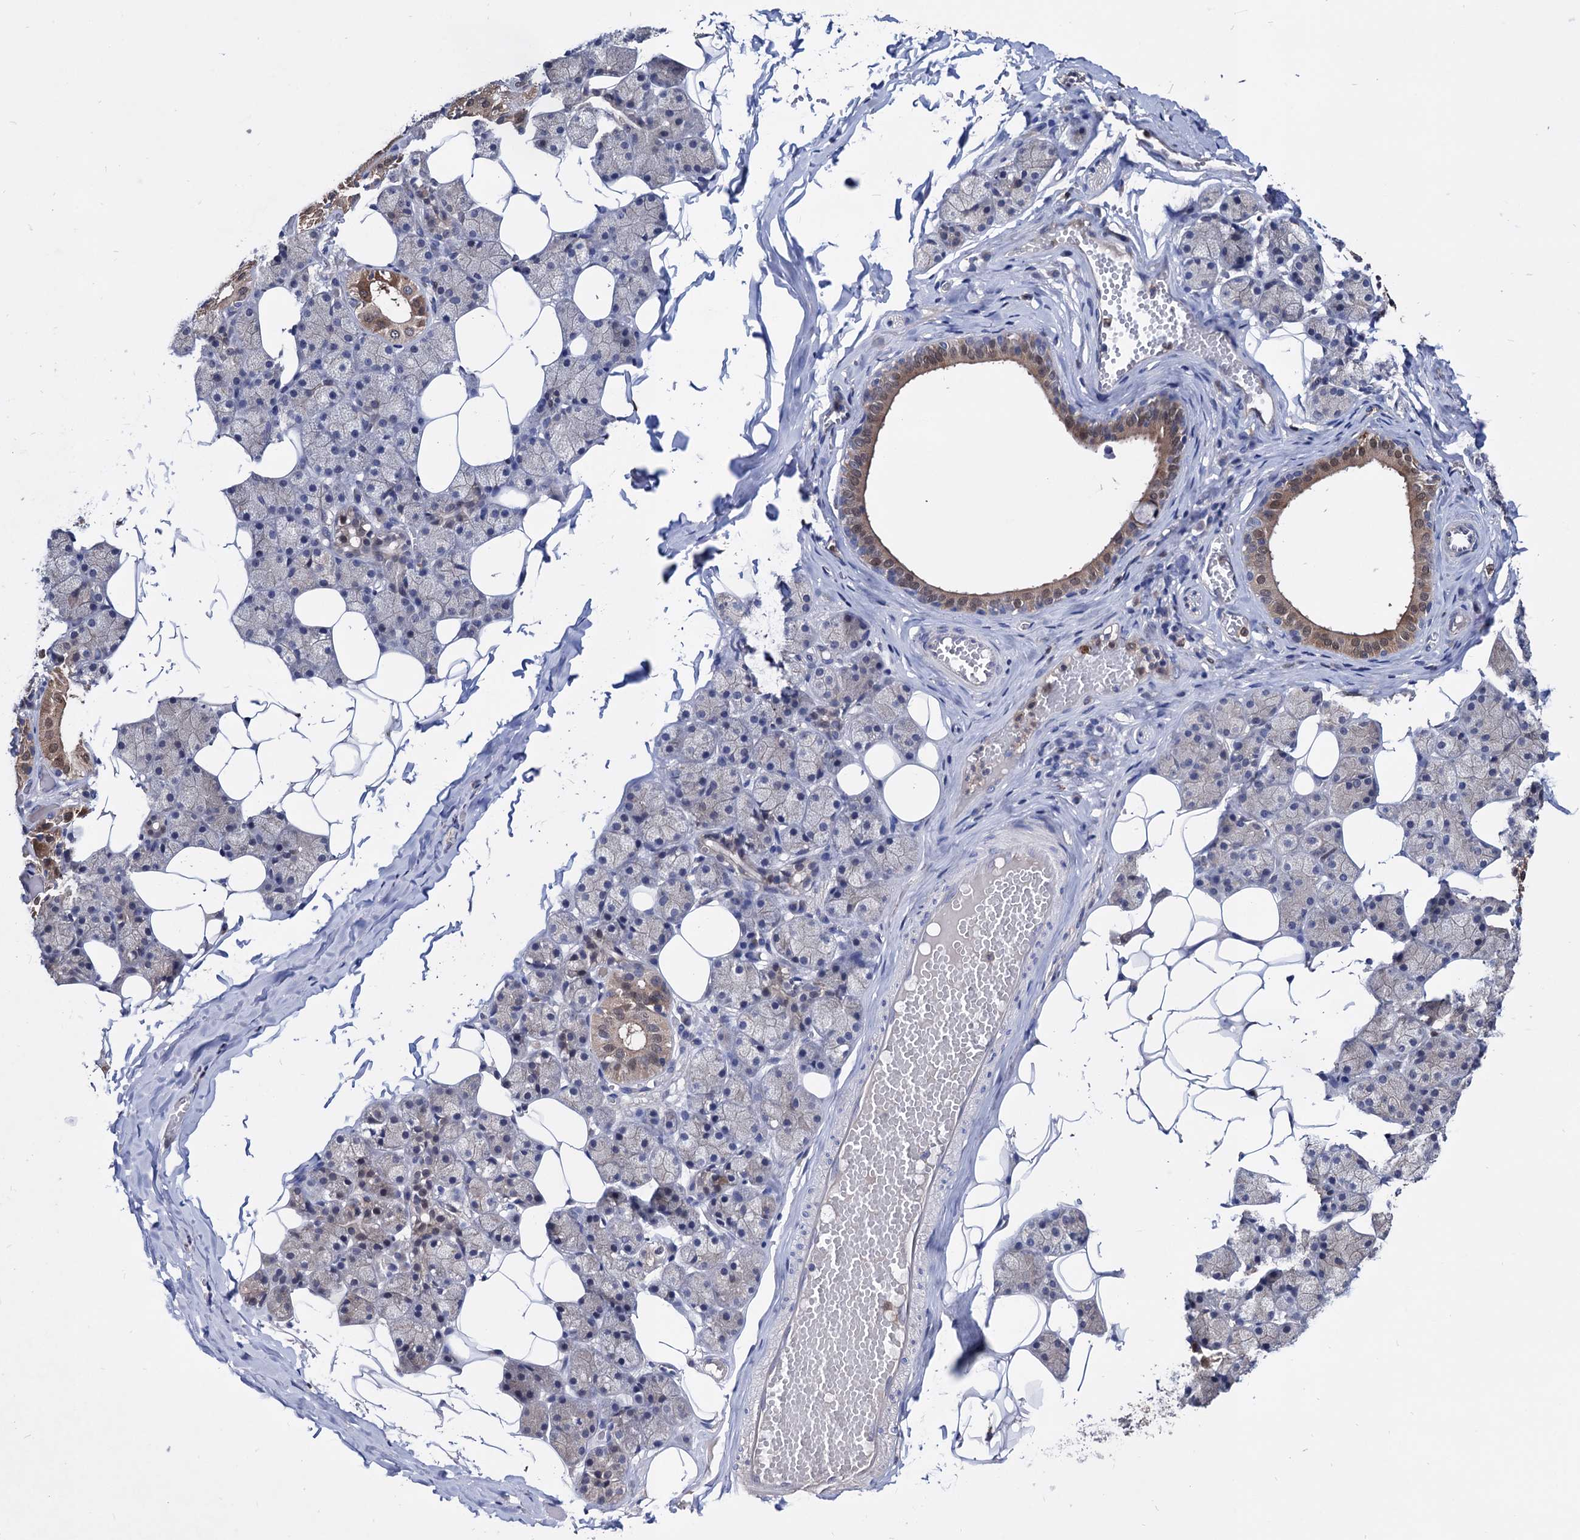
{"staining": {"intensity": "moderate", "quantity": "<25%", "location": "cytoplasmic/membranous,nuclear"}, "tissue": "salivary gland", "cell_type": "Glandular cells", "image_type": "normal", "snomed": [{"axis": "morphology", "description": "Normal tissue, NOS"}, {"axis": "topography", "description": "Salivary gland"}], "caption": "Salivary gland stained with immunohistochemistry (IHC) shows moderate cytoplasmic/membranous,nuclear staining in approximately <25% of glandular cells. Nuclei are stained in blue.", "gene": "CPPED1", "patient": {"sex": "female", "age": 33}}